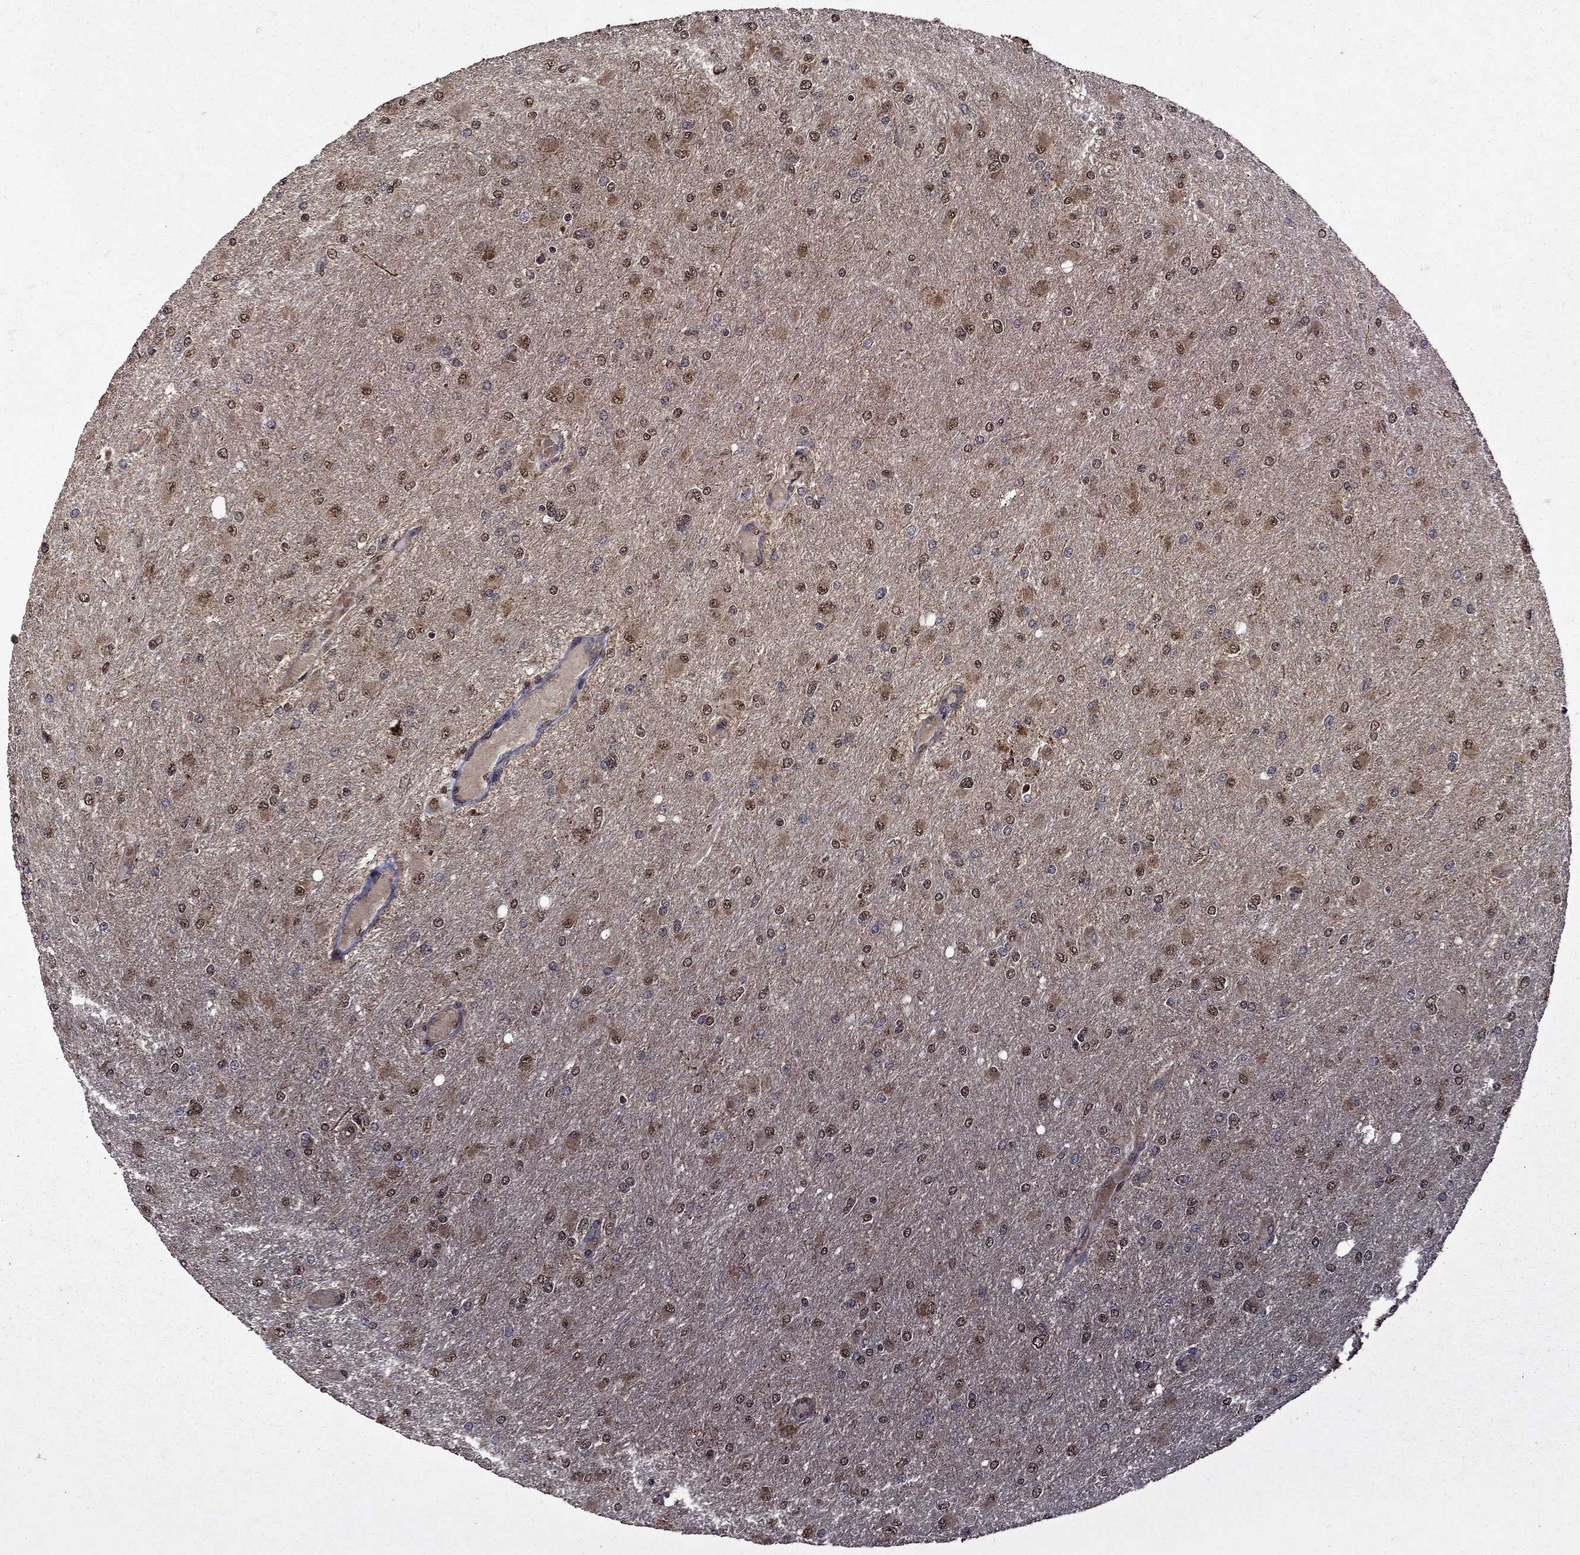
{"staining": {"intensity": "moderate", "quantity": ">75%", "location": "cytoplasmic/membranous"}, "tissue": "glioma", "cell_type": "Tumor cells", "image_type": "cancer", "snomed": [{"axis": "morphology", "description": "Glioma, malignant, High grade"}, {"axis": "topography", "description": "Cerebral cortex"}], "caption": "High-grade glioma (malignant) stained for a protein reveals moderate cytoplasmic/membranous positivity in tumor cells. (brown staining indicates protein expression, while blue staining denotes nuclei).", "gene": "ITM2B", "patient": {"sex": "female", "age": 36}}